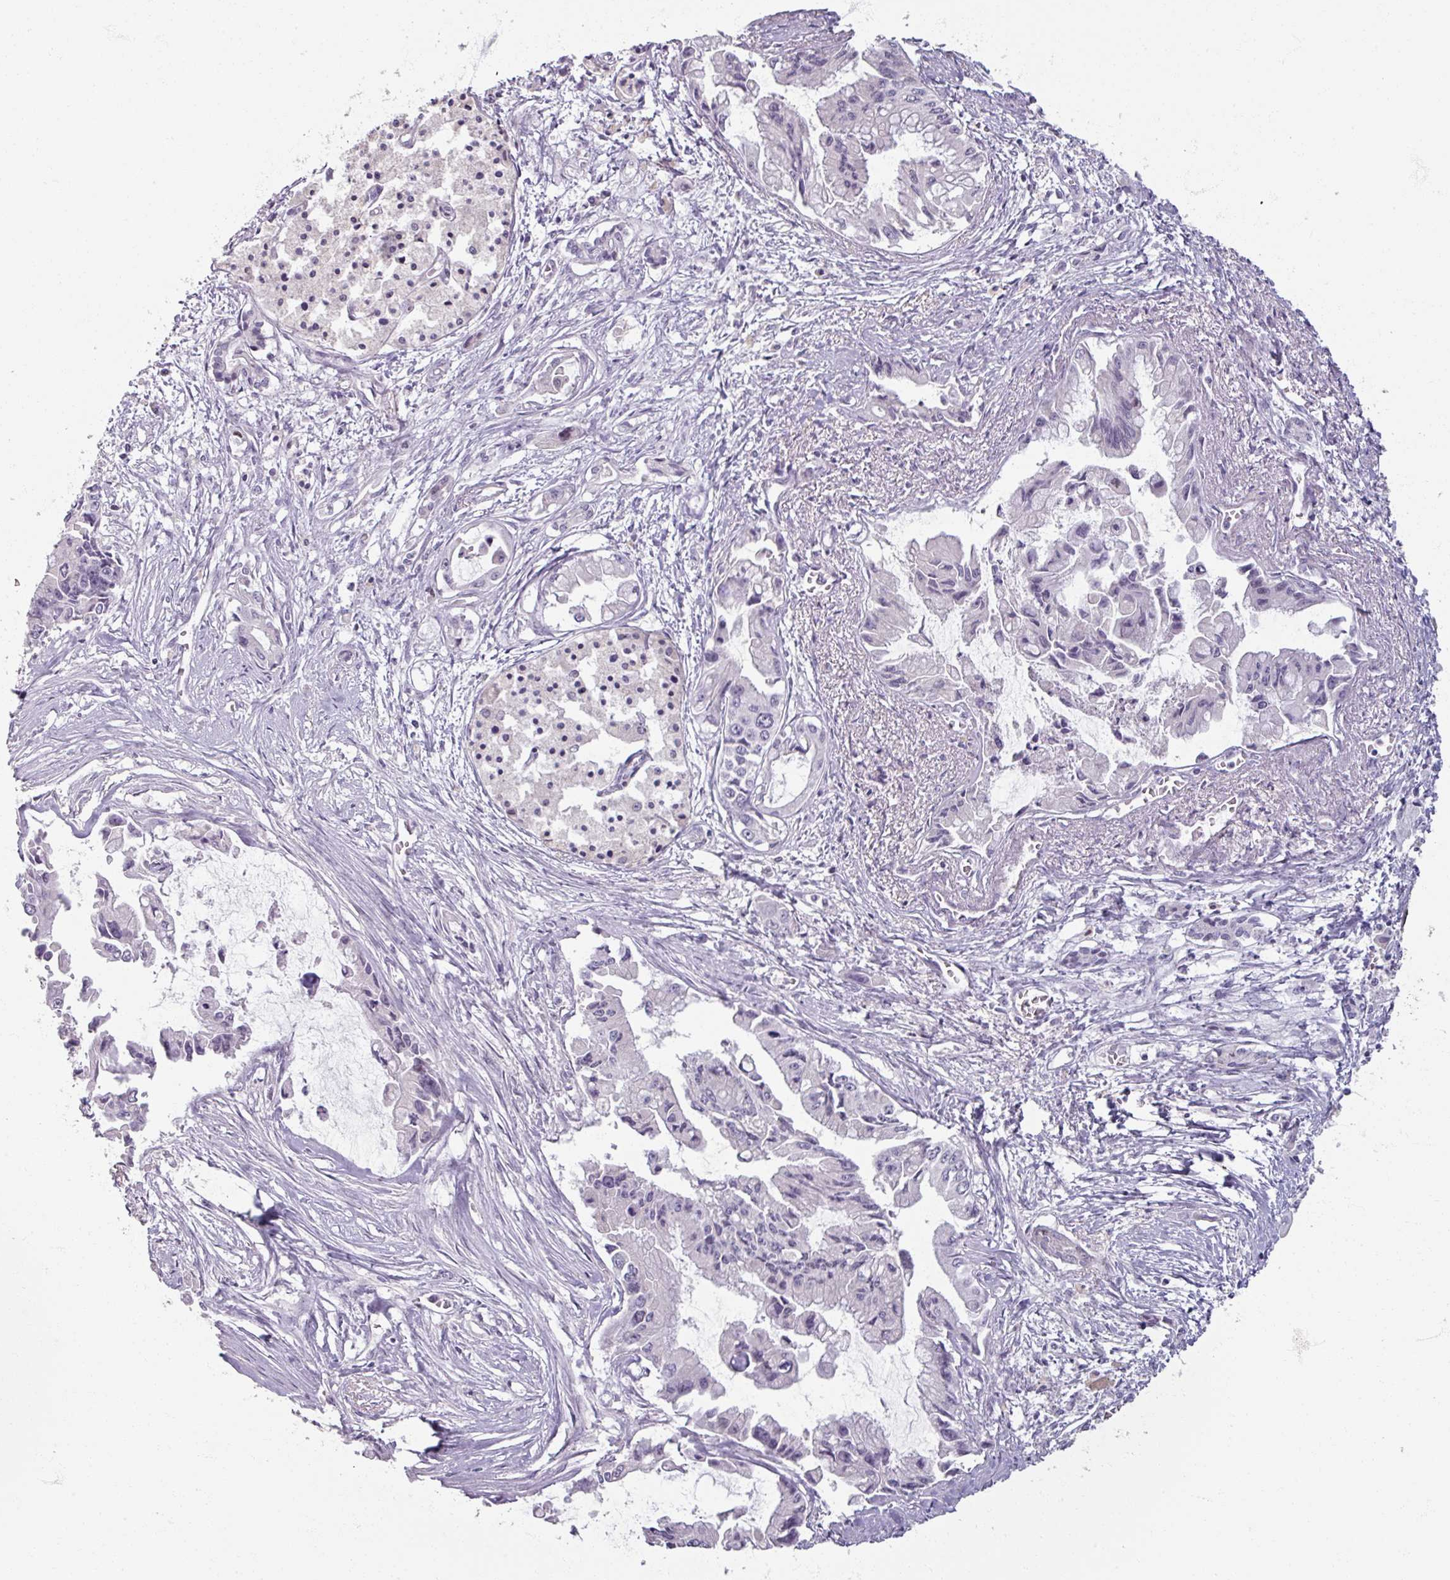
{"staining": {"intensity": "negative", "quantity": "none", "location": "none"}, "tissue": "pancreatic cancer", "cell_type": "Tumor cells", "image_type": "cancer", "snomed": [{"axis": "morphology", "description": "Adenocarcinoma, NOS"}, {"axis": "topography", "description": "Pancreas"}], "caption": "DAB immunohistochemical staining of pancreatic cancer (adenocarcinoma) reveals no significant staining in tumor cells.", "gene": "SOX11", "patient": {"sex": "male", "age": 84}}